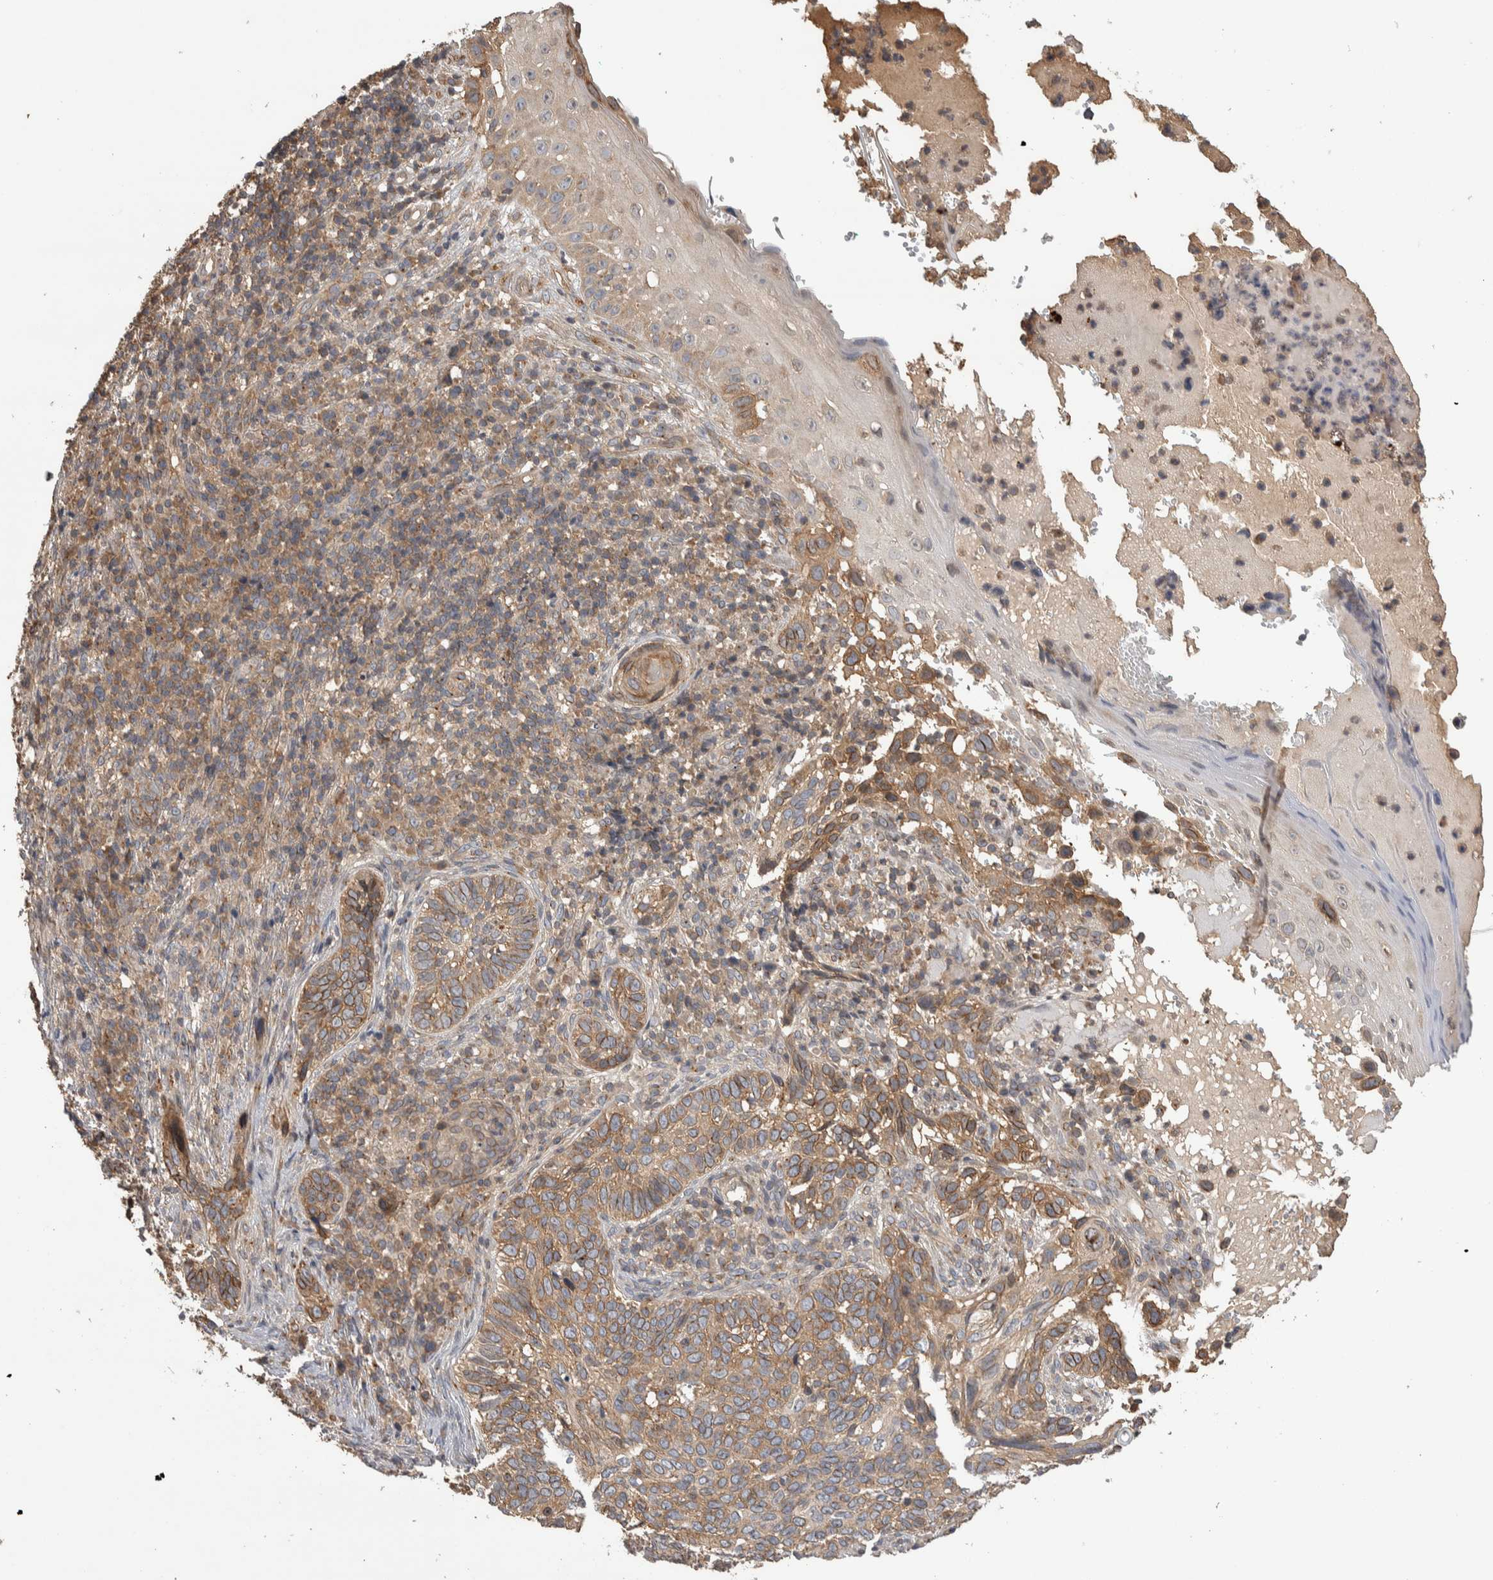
{"staining": {"intensity": "moderate", "quantity": ">75%", "location": "cytoplasmic/membranous"}, "tissue": "skin cancer", "cell_type": "Tumor cells", "image_type": "cancer", "snomed": [{"axis": "morphology", "description": "Basal cell carcinoma"}, {"axis": "topography", "description": "Skin"}], "caption": "Immunohistochemical staining of skin cancer reveals moderate cytoplasmic/membranous protein positivity in about >75% of tumor cells.", "gene": "IFRD1", "patient": {"sex": "female", "age": 89}}